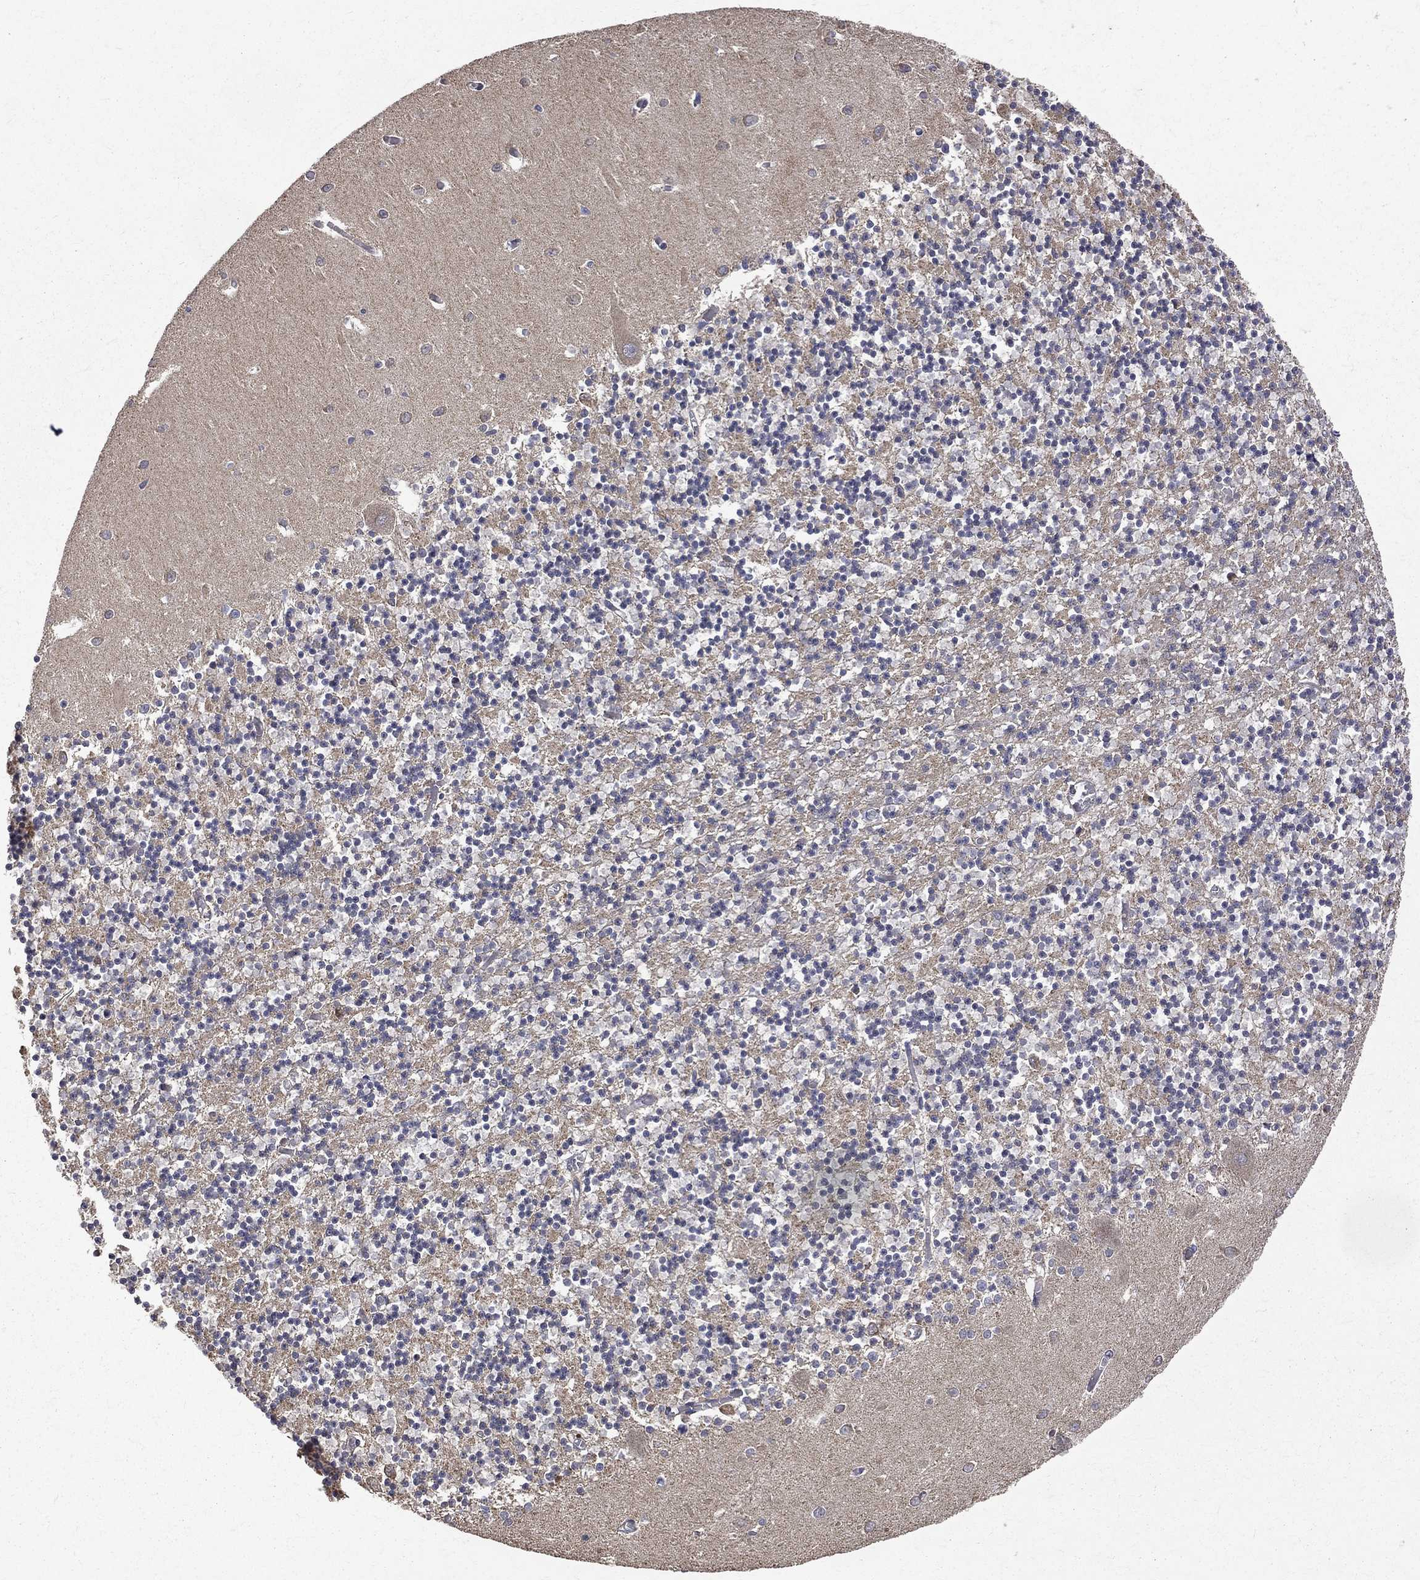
{"staining": {"intensity": "negative", "quantity": "none", "location": "none"}, "tissue": "cerebellum", "cell_type": "Cells in granular layer", "image_type": "normal", "snomed": [{"axis": "morphology", "description": "Normal tissue, NOS"}, {"axis": "topography", "description": "Cerebellum"}], "caption": "Cerebellum stained for a protein using IHC shows no positivity cells in granular layer.", "gene": "RPGR", "patient": {"sex": "female", "age": 64}}